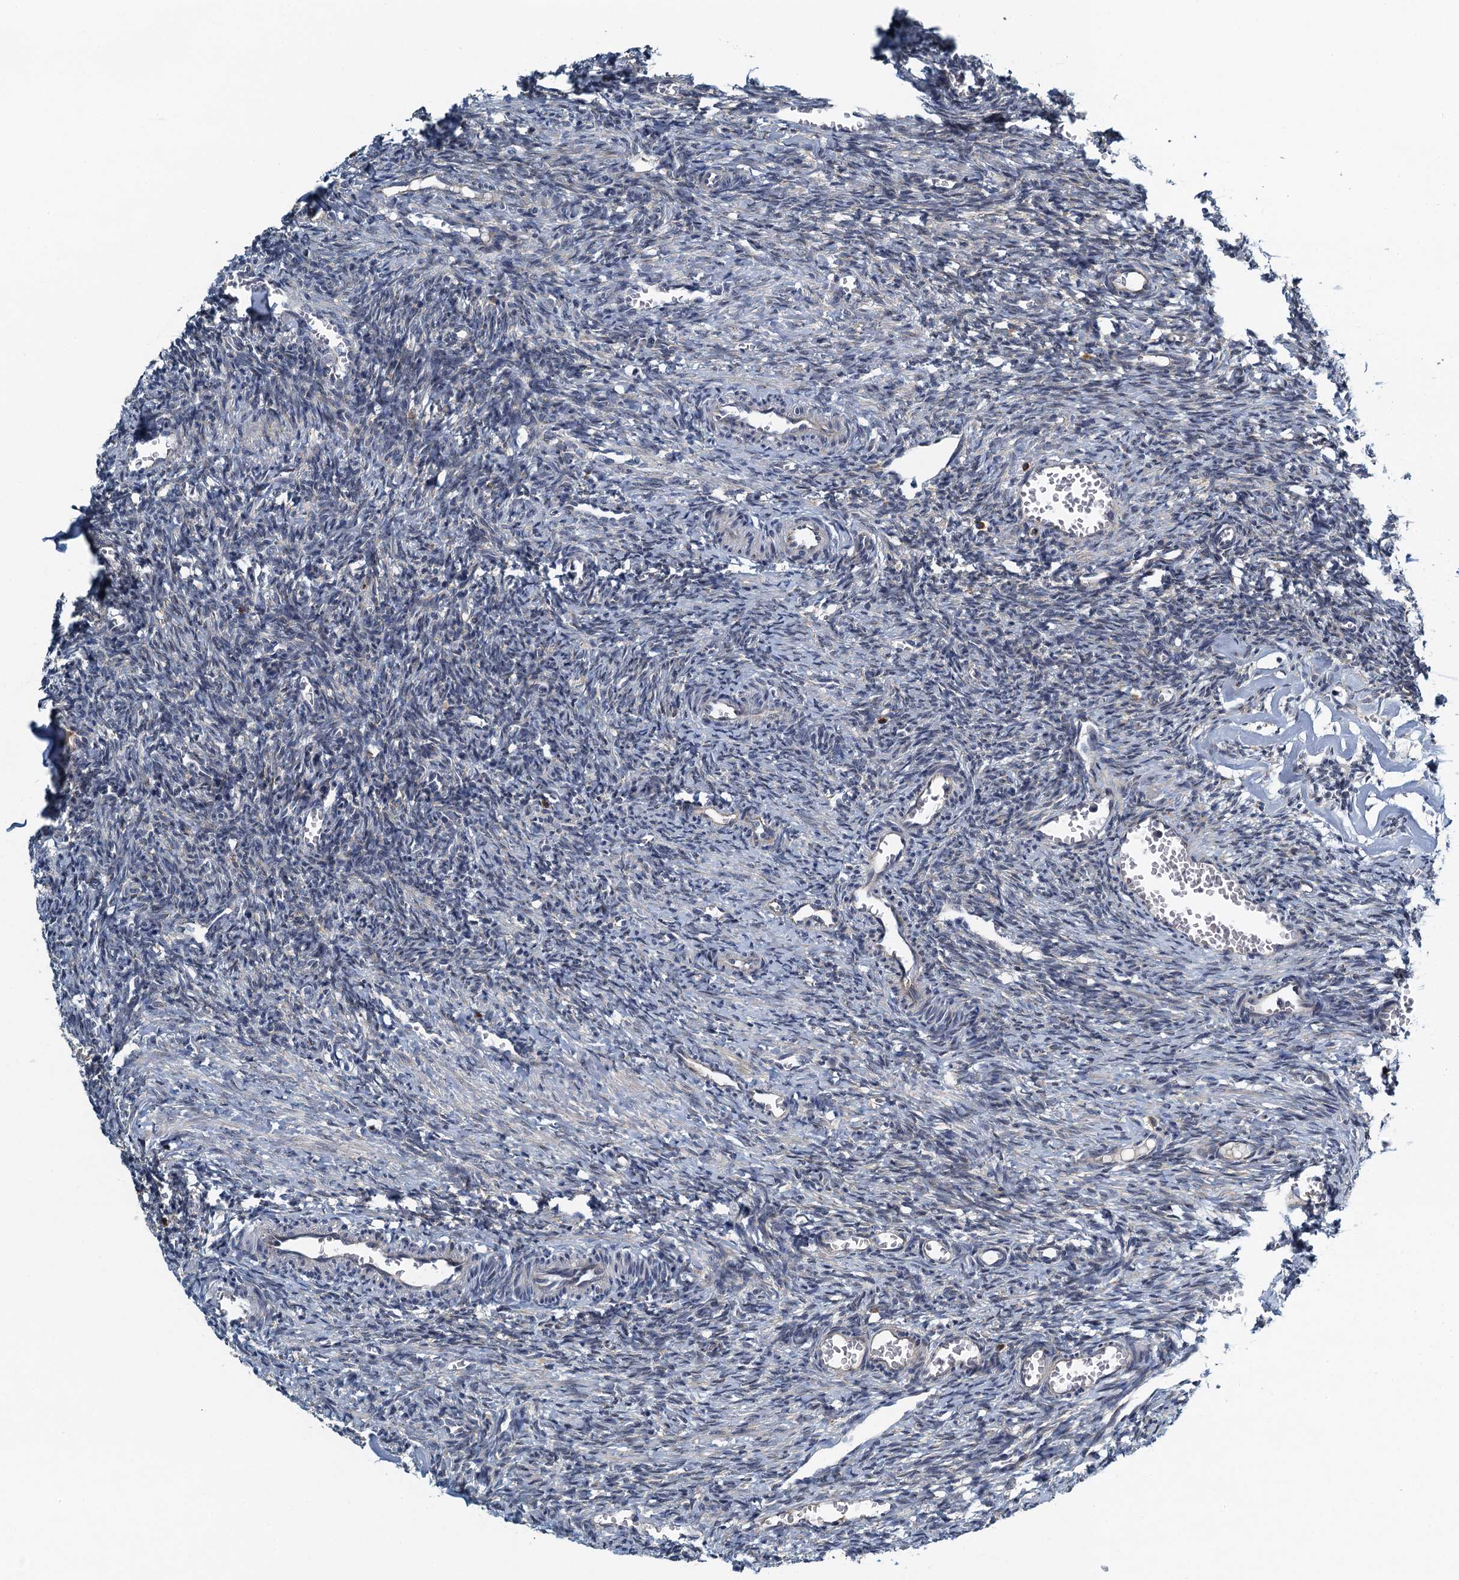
{"staining": {"intensity": "negative", "quantity": "none", "location": "none"}, "tissue": "ovary", "cell_type": "Follicle cells", "image_type": "normal", "snomed": [{"axis": "morphology", "description": "Normal tissue, NOS"}, {"axis": "topography", "description": "Ovary"}], "caption": "This is an immunohistochemistry photomicrograph of unremarkable ovary. There is no staining in follicle cells.", "gene": "ALG2", "patient": {"sex": "female", "age": 27}}